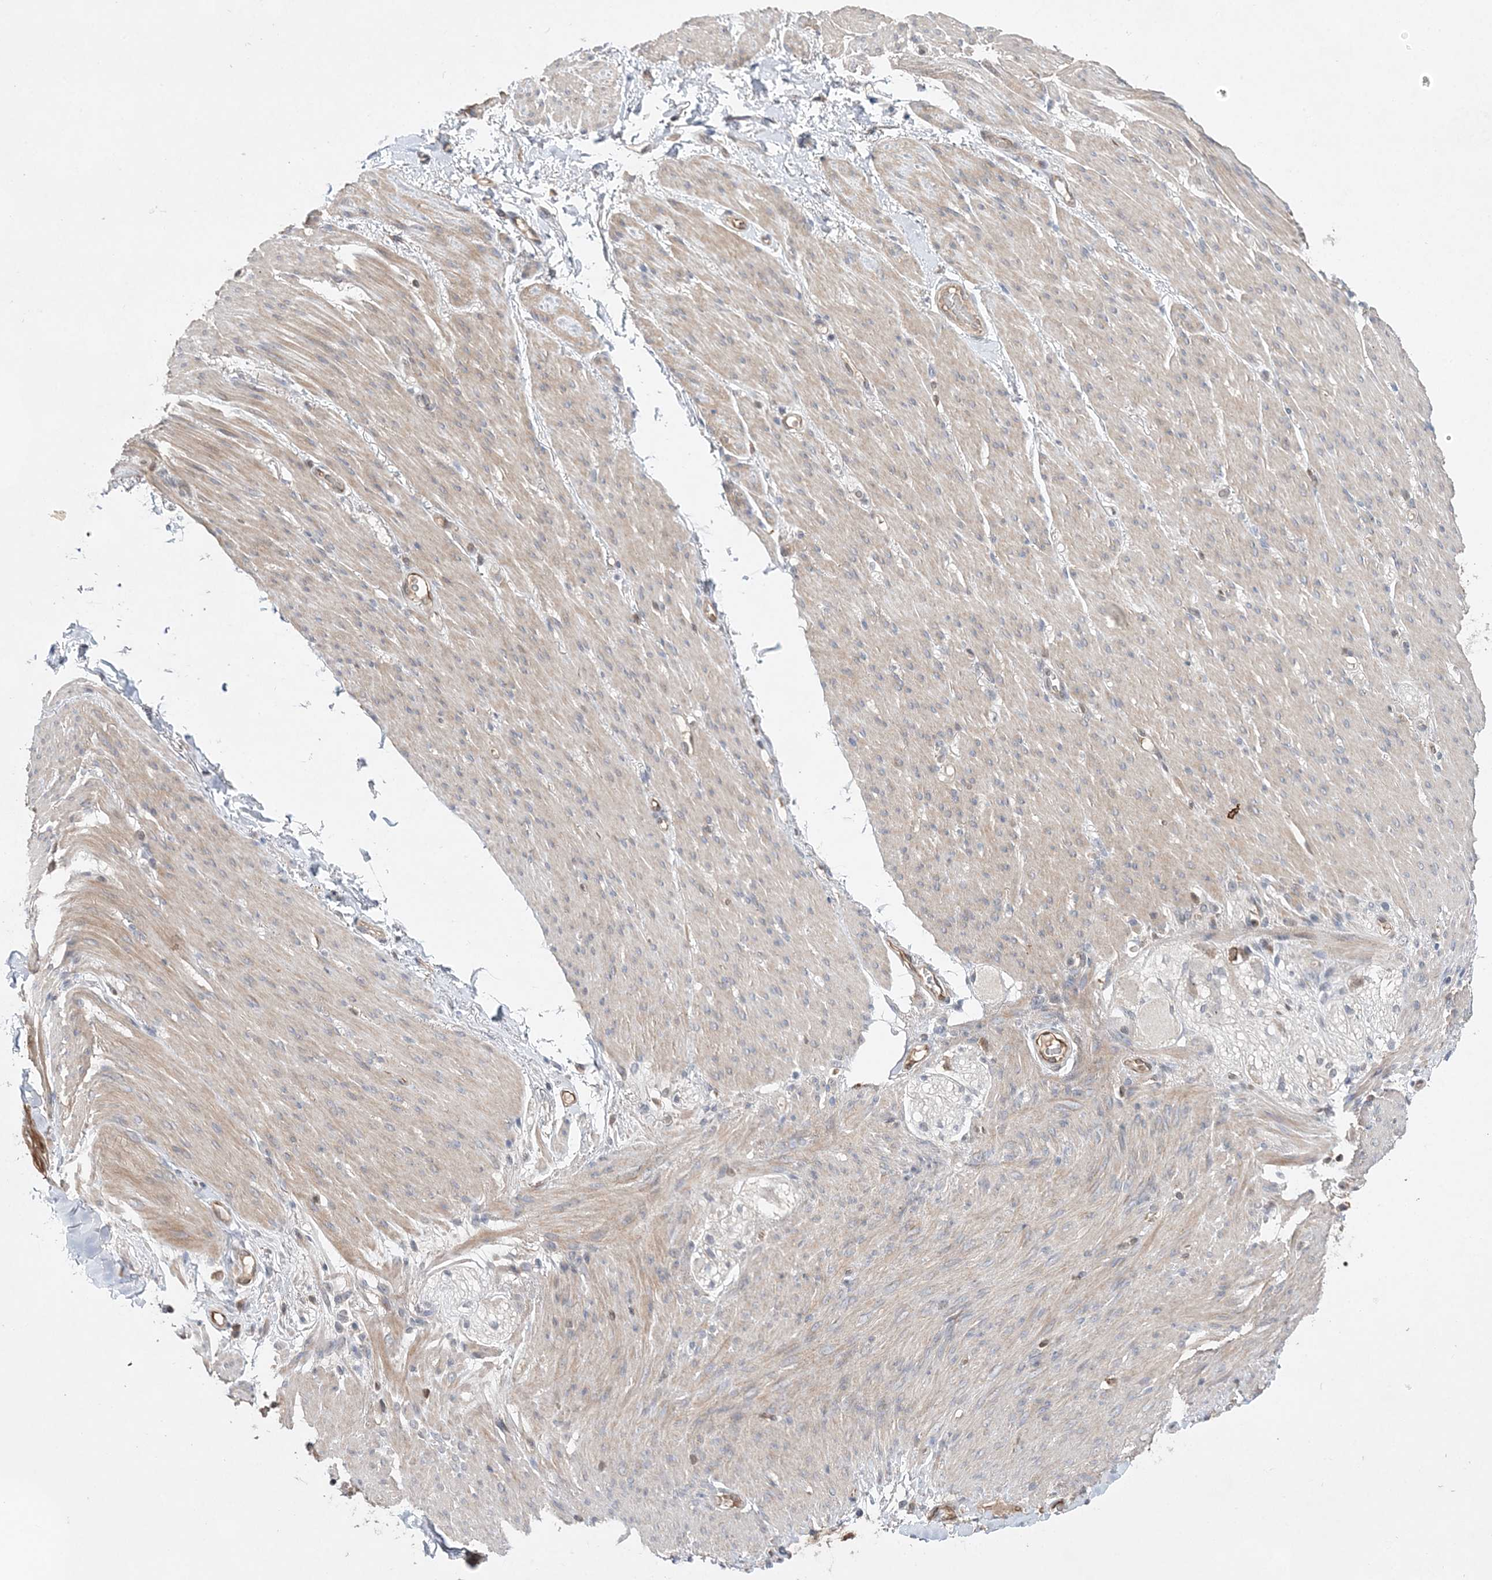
{"staining": {"intensity": "negative", "quantity": "none", "location": "none"}, "tissue": "adipose tissue", "cell_type": "Adipocytes", "image_type": "normal", "snomed": [{"axis": "morphology", "description": "Normal tissue, NOS"}, {"axis": "topography", "description": "Colon"}, {"axis": "topography", "description": "Peripheral nerve tissue"}], "caption": "Human adipose tissue stained for a protein using immunohistochemistry (IHC) displays no staining in adipocytes.", "gene": "TMEM132B", "patient": {"sex": "female", "age": 61}}